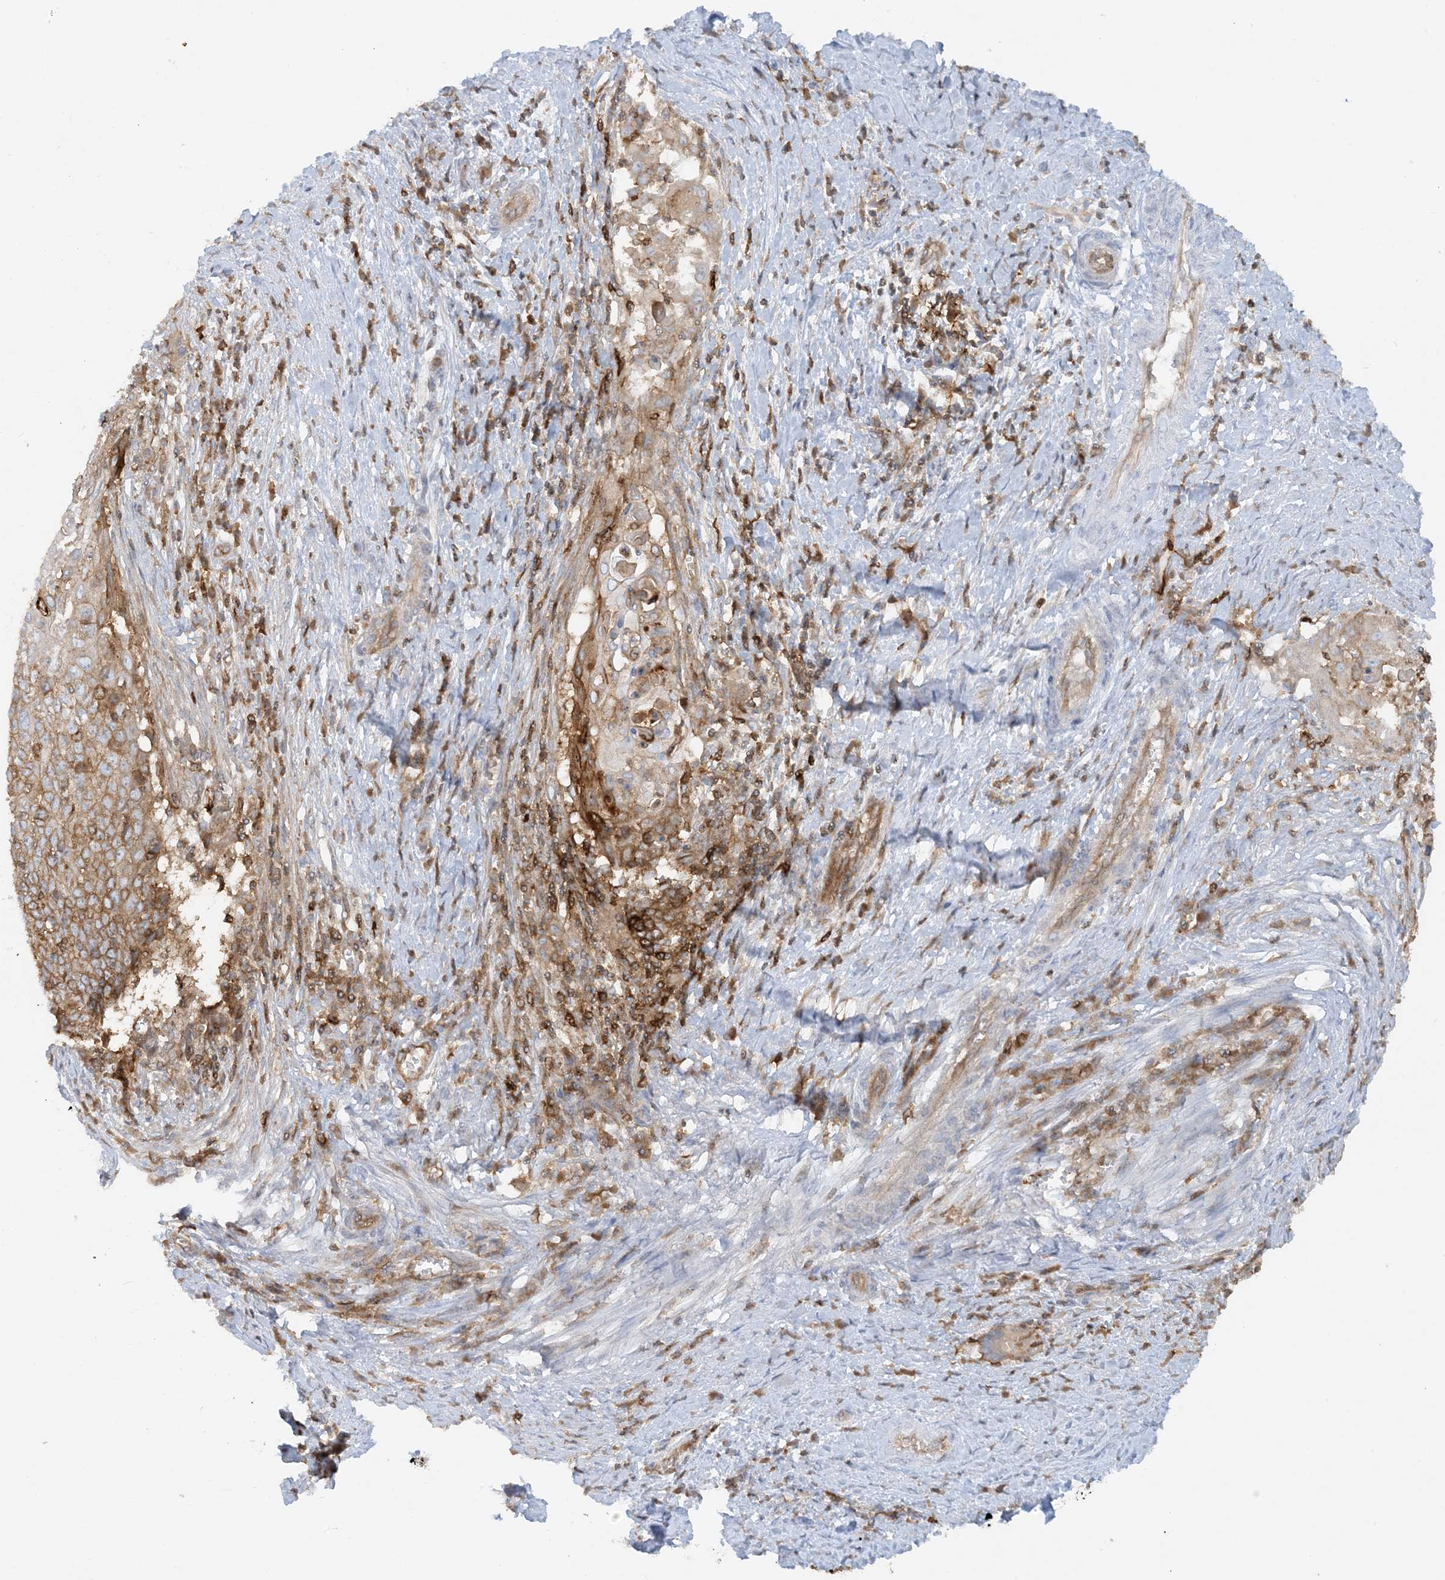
{"staining": {"intensity": "moderate", "quantity": ">75%", "location": "cytoplasmic/membranous"}, "tissue": "cervical cancer", "cell_type": "Tumor cells", "image_type": "cancer", "snomed": [{"axis": "morphology", "description": "Squamous cell carcinoma, NOS"}, {"axis": "topography", "description": "Cervix"}], "caption": "This is a photomicrograph of IHC staining of cervical cancer, which shows moderate staining in the cytoplasmic/membranous of tumor cells.", "gene": "HLA-E", "patient": {"sex": "female", "age": 39}}